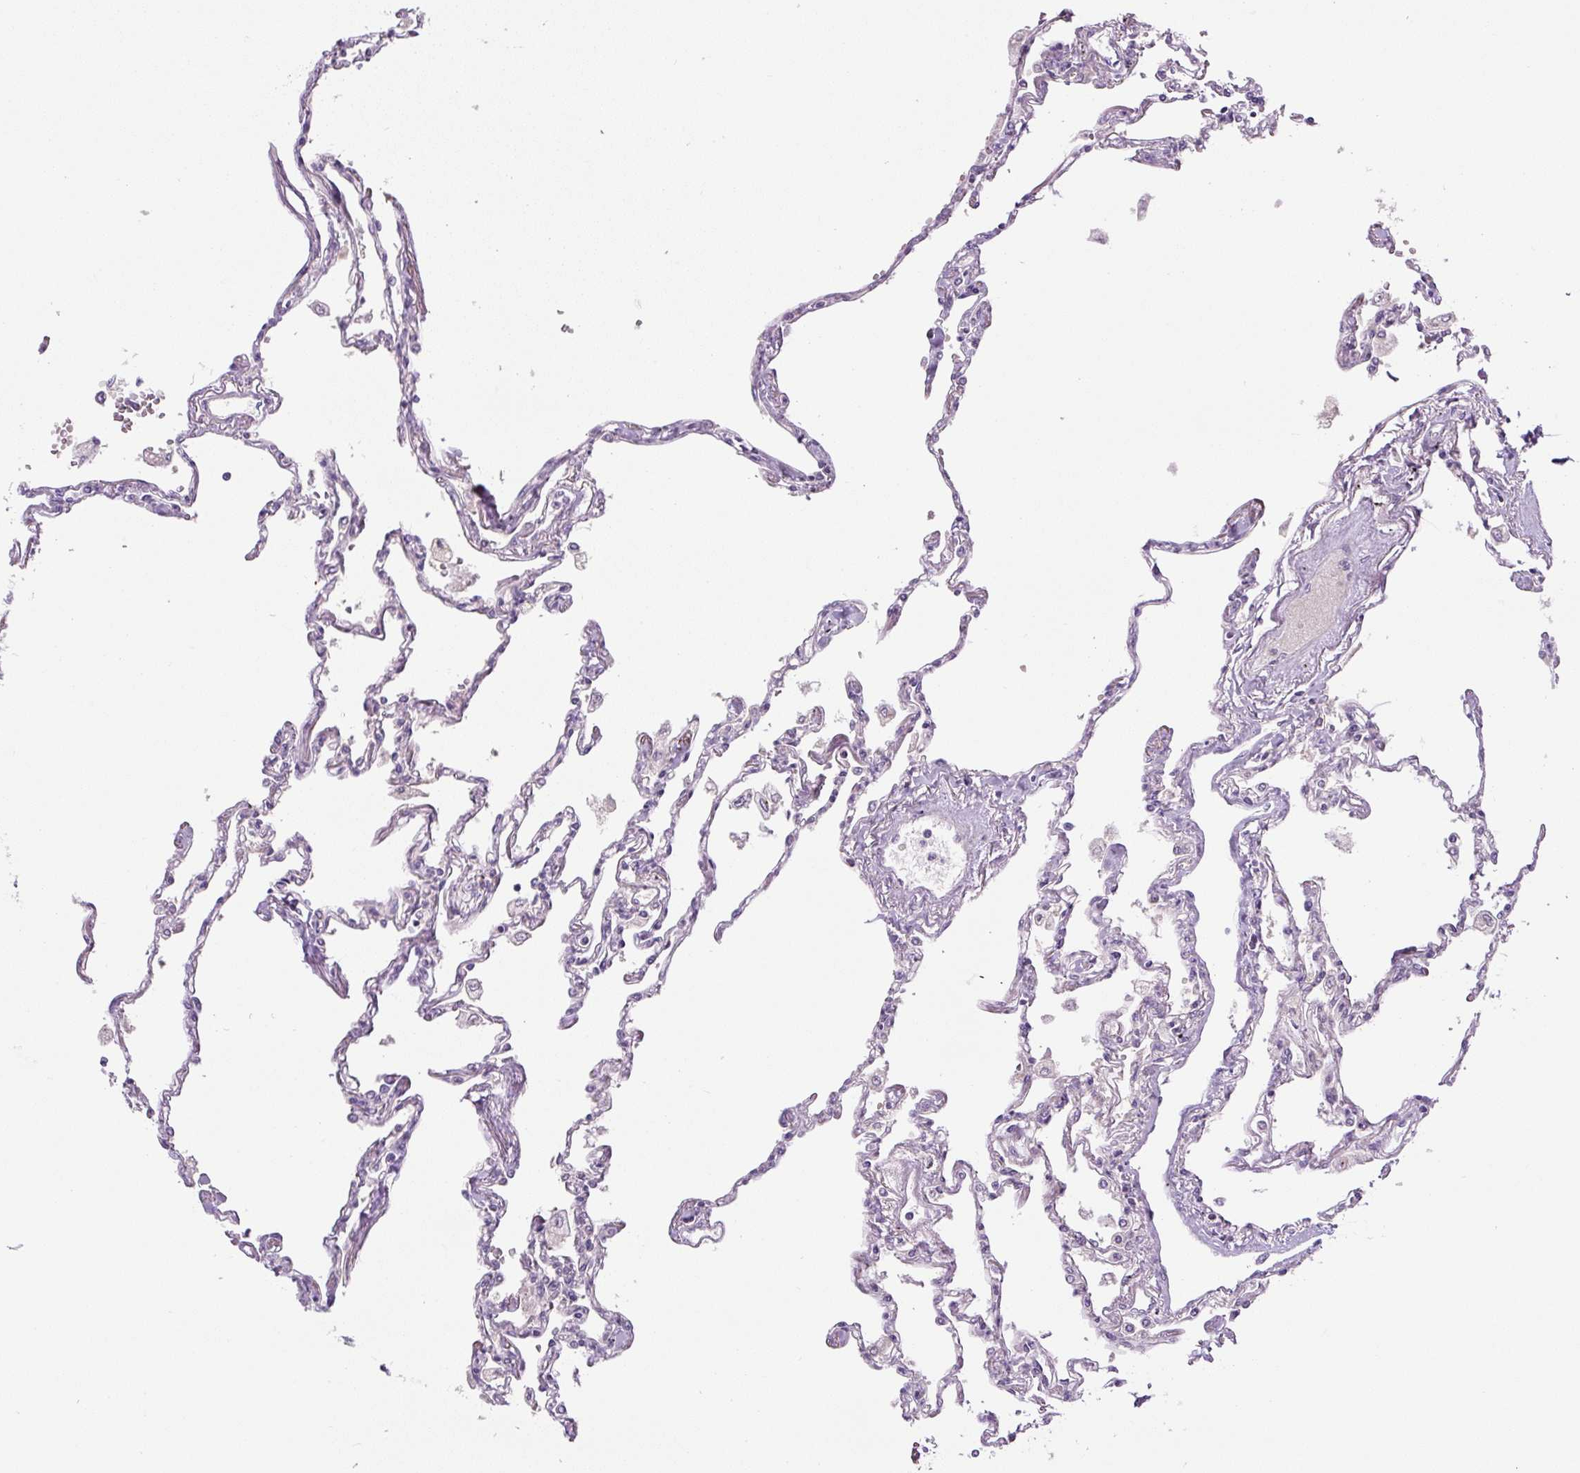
{"staining": {"intensity": "moderate", "quantity": "<25%", "location": "cytoplasmic/membranous"}, "tissue": "lung", "cell_type": "Alveolar cells", "image_type": "normal", "snomed": [{"axis": "morphology", "description": "Normal tissue, NOS"}, {"axis": "topography", "description": "Lung"}], "caption": "High-magnification brightfield microscopy of unremarkable lung stained with DAB (3,3'-diaminobenzidine) (brown) and counterstained with hematoxylin (blue). alveolar cells exhibit moderate cytoplasmic/membranous positivity is seen in approximately<25% of cells.", "gene": "PCM1", "patient": {"sex": "female", "age": 67}}